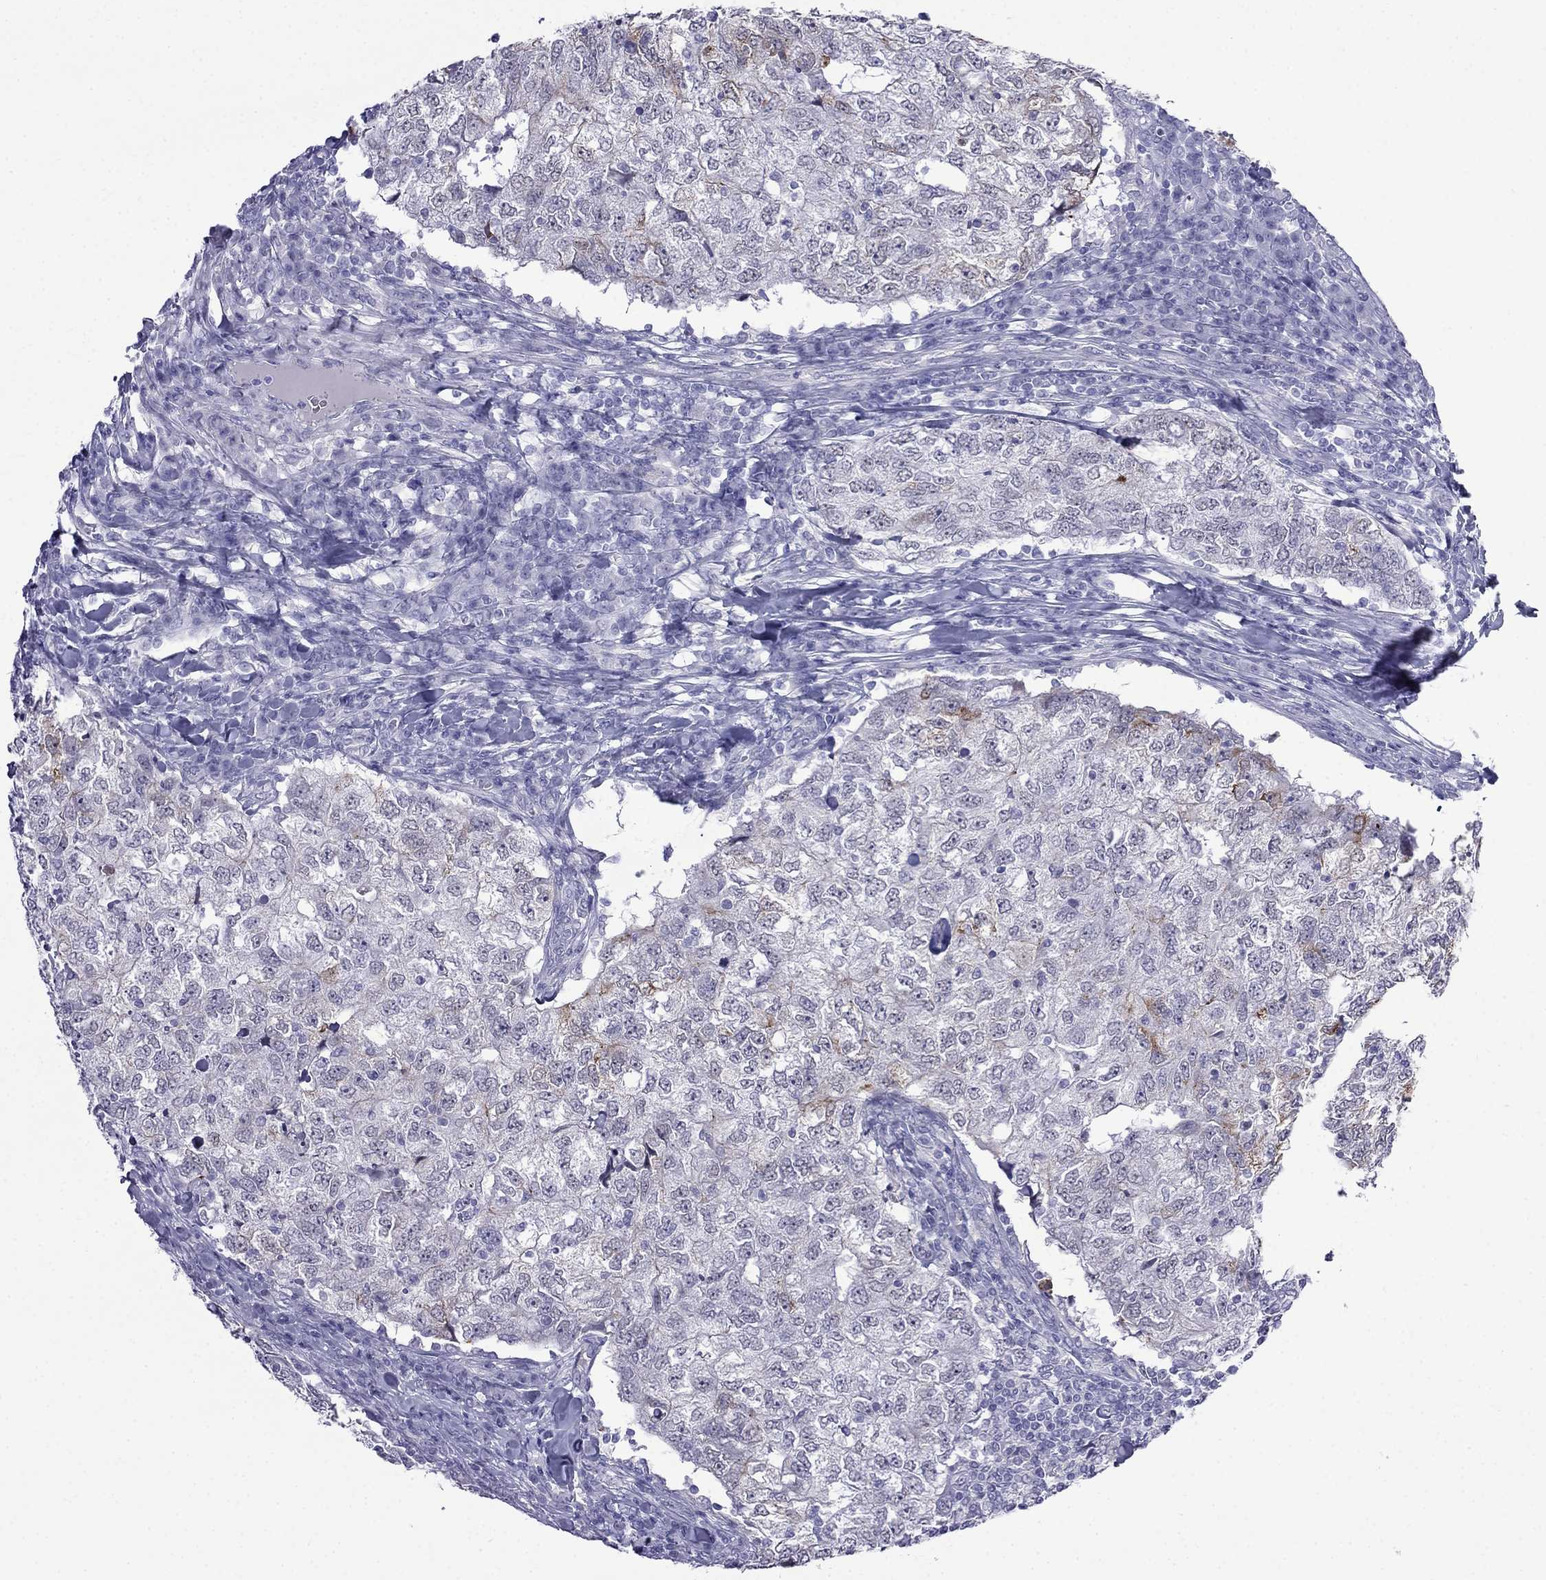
{"staining": {"intensity": "moderate", "quantity": "<25%", "location": "cytoplasmic/membranous"}, "tissue": "breast cancer", "cell_type": "Tumor cells", "image_type": "cancer", "snomed": [{"axis": "morphology", "description": "Duct carcinoma"}, {"axis": "topography", "description": "Breast"}], "caption": "Moderate cytoplasmic/membranous expression is seen in approximately <25% of tumor cells in breast infiltrating ductal carcinoma. Nuclei are stained in blue.", "gene": "MGP", "patient": {"sex": "female", "age": 30}}